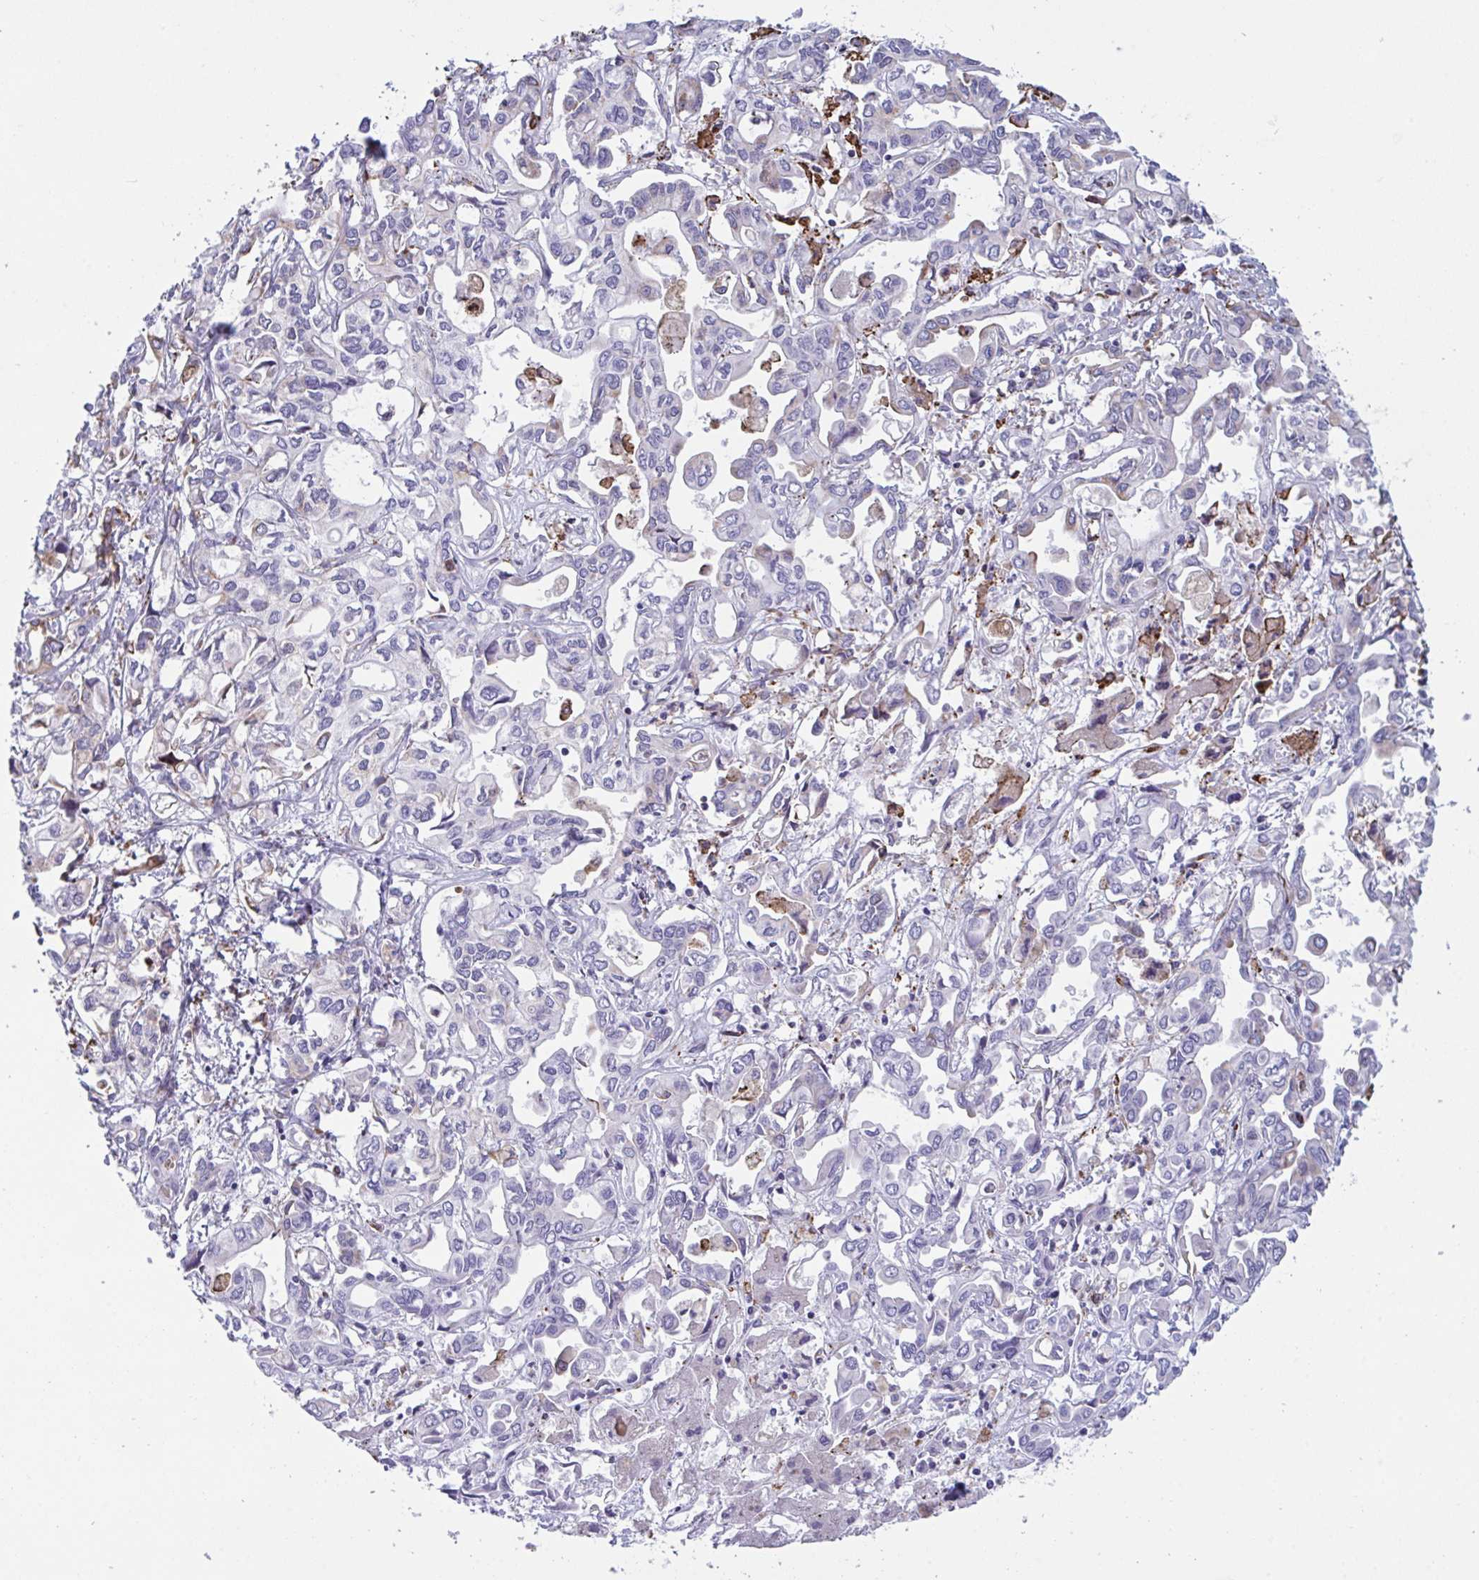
{"staining": {"intensity": "negative", "quantity": "none", "location": "none"}, "tissue": "liver cancer", "cell_type": "Tumor cells", "image_type": "cancer", "snomed": [{"axis": "morphology", "description": "Cholangiocarcinoma"}, {"axis": "topography", "description": "Liver"}], "caption": "Immunohistochemistry (IHC) histopathology image of liver cholangiocarcinoma stained for a protein (brown), which displays no expression in tumor cells.", "gene": "PEAK3", "patient": {"sex": "female", "age": 64}}